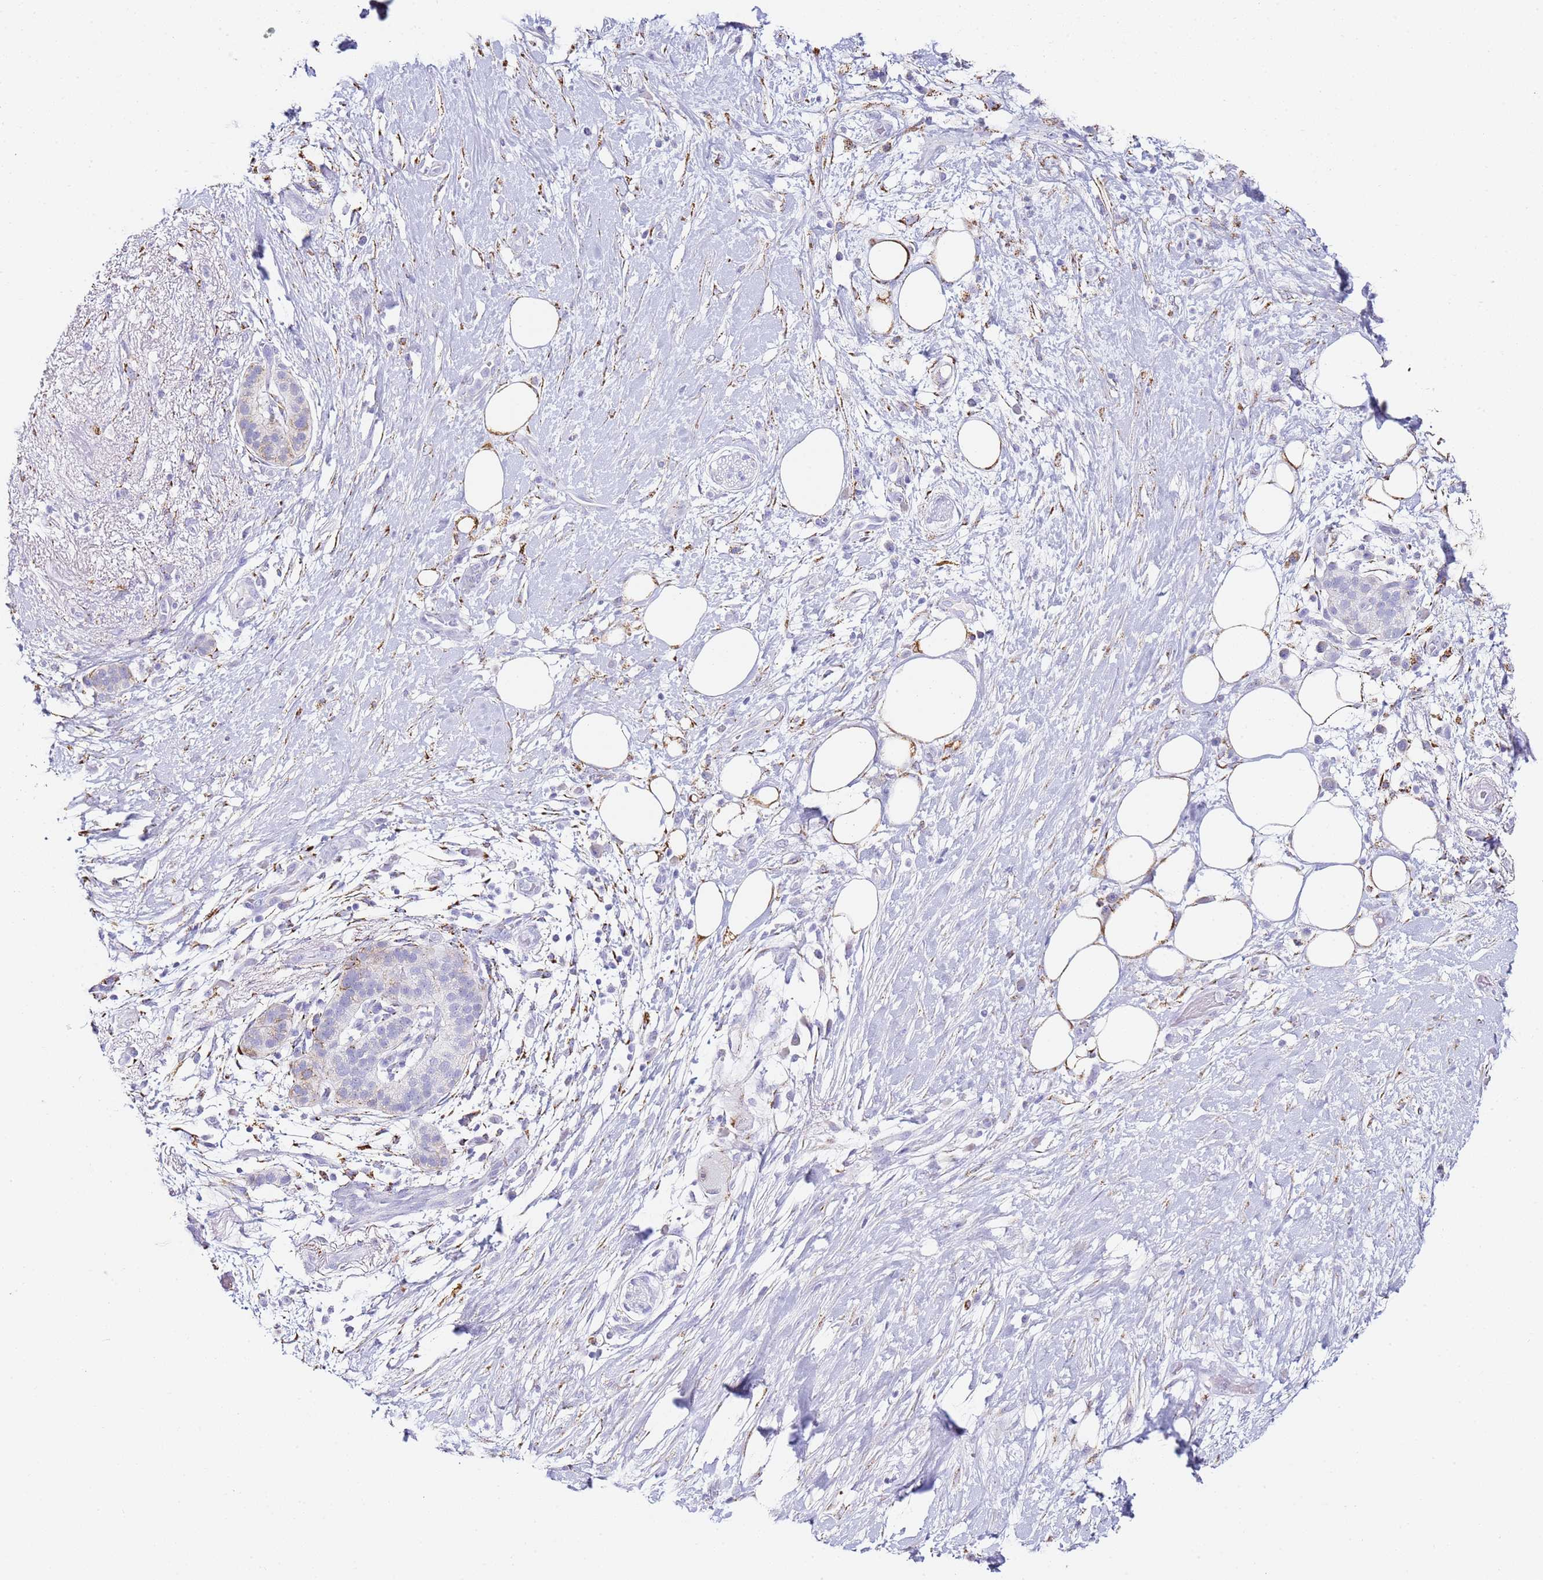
{"staining": {"intensity": "negative", "quantity": "none", "location": "none"}, "tissue": "pancreatic cancer", "cell_type": "Tumor cells", "image_type": "cancer", "snomed": [{"axis": "morphology", "description": "Adenocarcinoma, NOS"}, {"axis": "topography", "description": "Pancreas"}], "caption": "Tumor cells are negative for brown protein staining in pancreatic adenocarcinoma.", "gene": "PTBP2", "patient": {"sex": "female", "age": 72}}